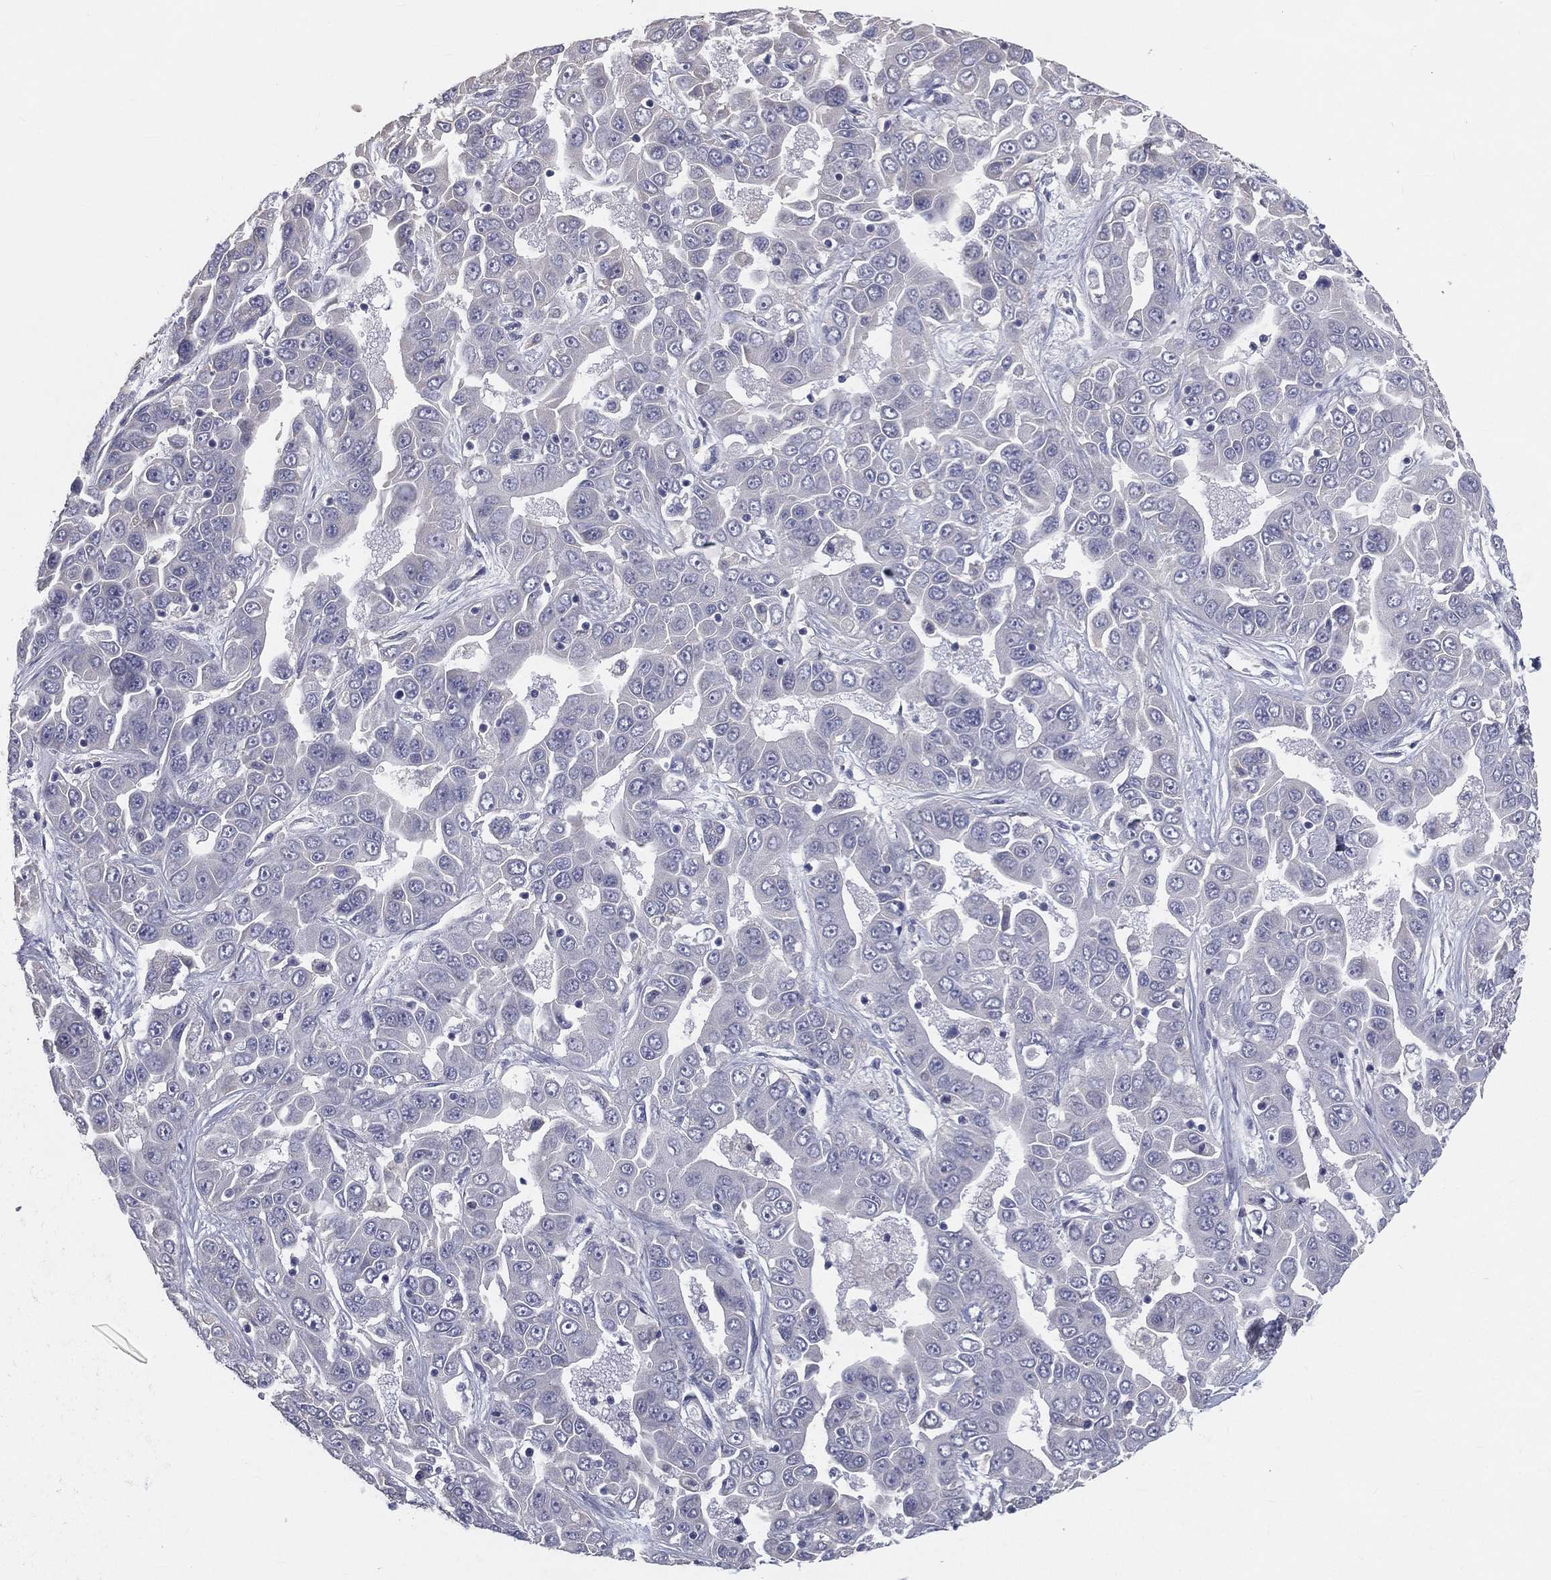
{"staining": {"intensity": "negative", "quantity": "none", "location": "none"}, "tissue": "liver cancer", "cell_type": "Tumor cells", "image_type": "cancer", "snomed": [{"axis": "morphology", "description": "Cholangiocarcinoma"}, {"axis": "topography", "description": "Liver"}], "caption": "Liver cancer (cholangiocarcinoma) stained for a protein using immunohistochemistry demonstrates no positivity tumor cells.", "gene": "MUC13", "patient": {"sex": "female", "age": 52}}